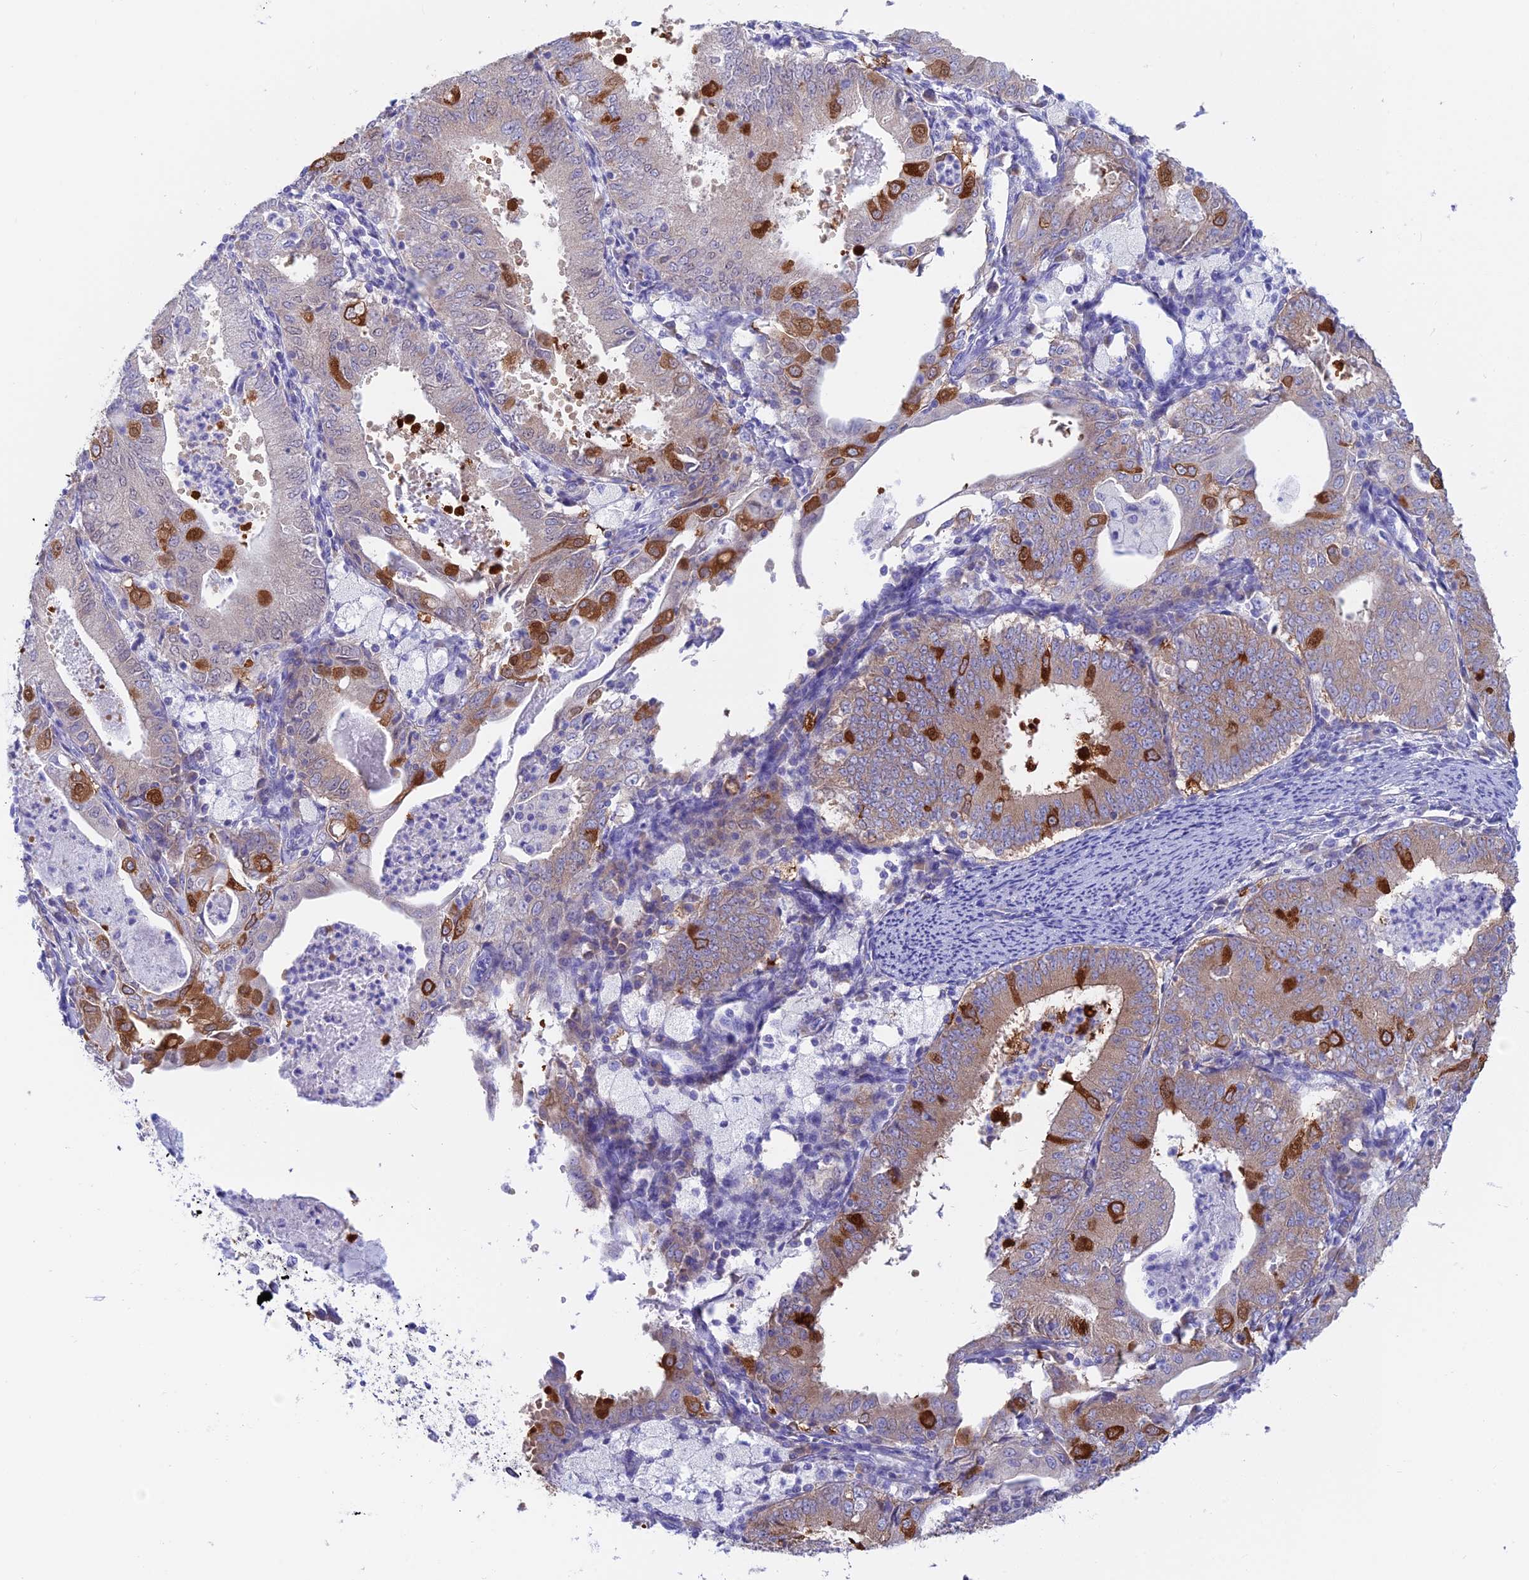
{"staining": {"intensity": "strong", "quantity": "<25%", "location": "cytoplasmic/membranous"}, "tissue": "endometrial cancer", "cell_type": "Tumor cells", "image_type": "cancer", "snomed": [{"axis": "morphology", "description": "Adenocarcinoma, NOS"}, {"axis": "topography", "description": "Endometrium"}], "caption": "Endometrial adenocarcinoma stained with DAB immunohistochemistry (IHC) shows medium levels of strong cytoplasmic/membranous staining in about <25% of tumor cells.", "gene": "LZTFL1", "patient": {"sex": "female", "age": 57}}